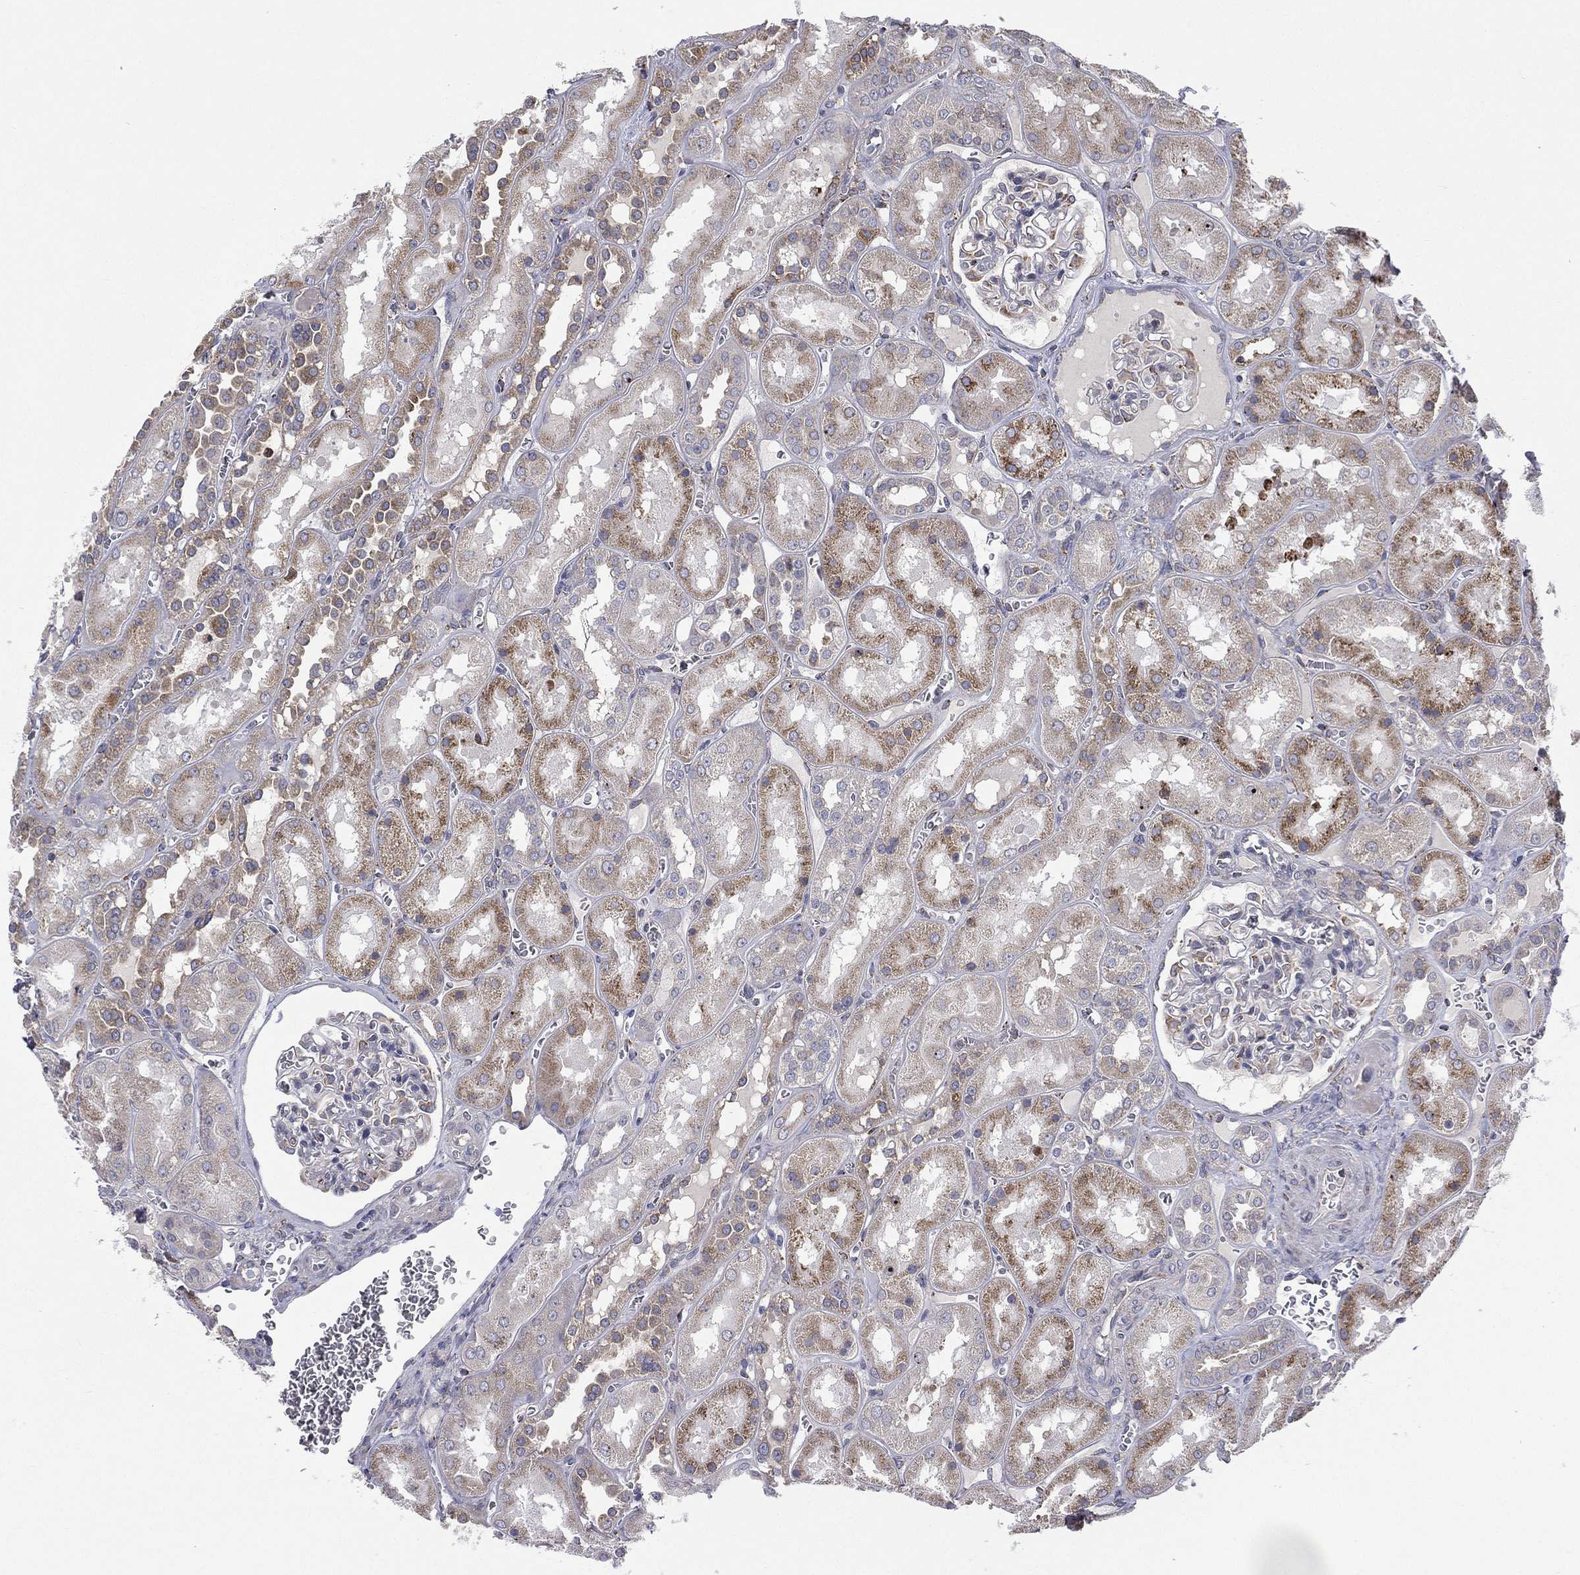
{"staining": {"intensity": "negative", "quantity": "none", "location": "none"}, "tissue": "kidney", "cell_type": "Cells in glomeruli", "image_type": "normal", "snomed": [{"axis": "morphology", "description": "Normal tissue, NOS"}, {"axis": "topography", "description": "Kidney"}], "caption": "This is a image of immunohistochemistry (IHC) staining of benign kidney, which shows no staining in cells in glomeruli.", "gene": "C20orf96", "patient": {"sex": "male", "age": 73}}